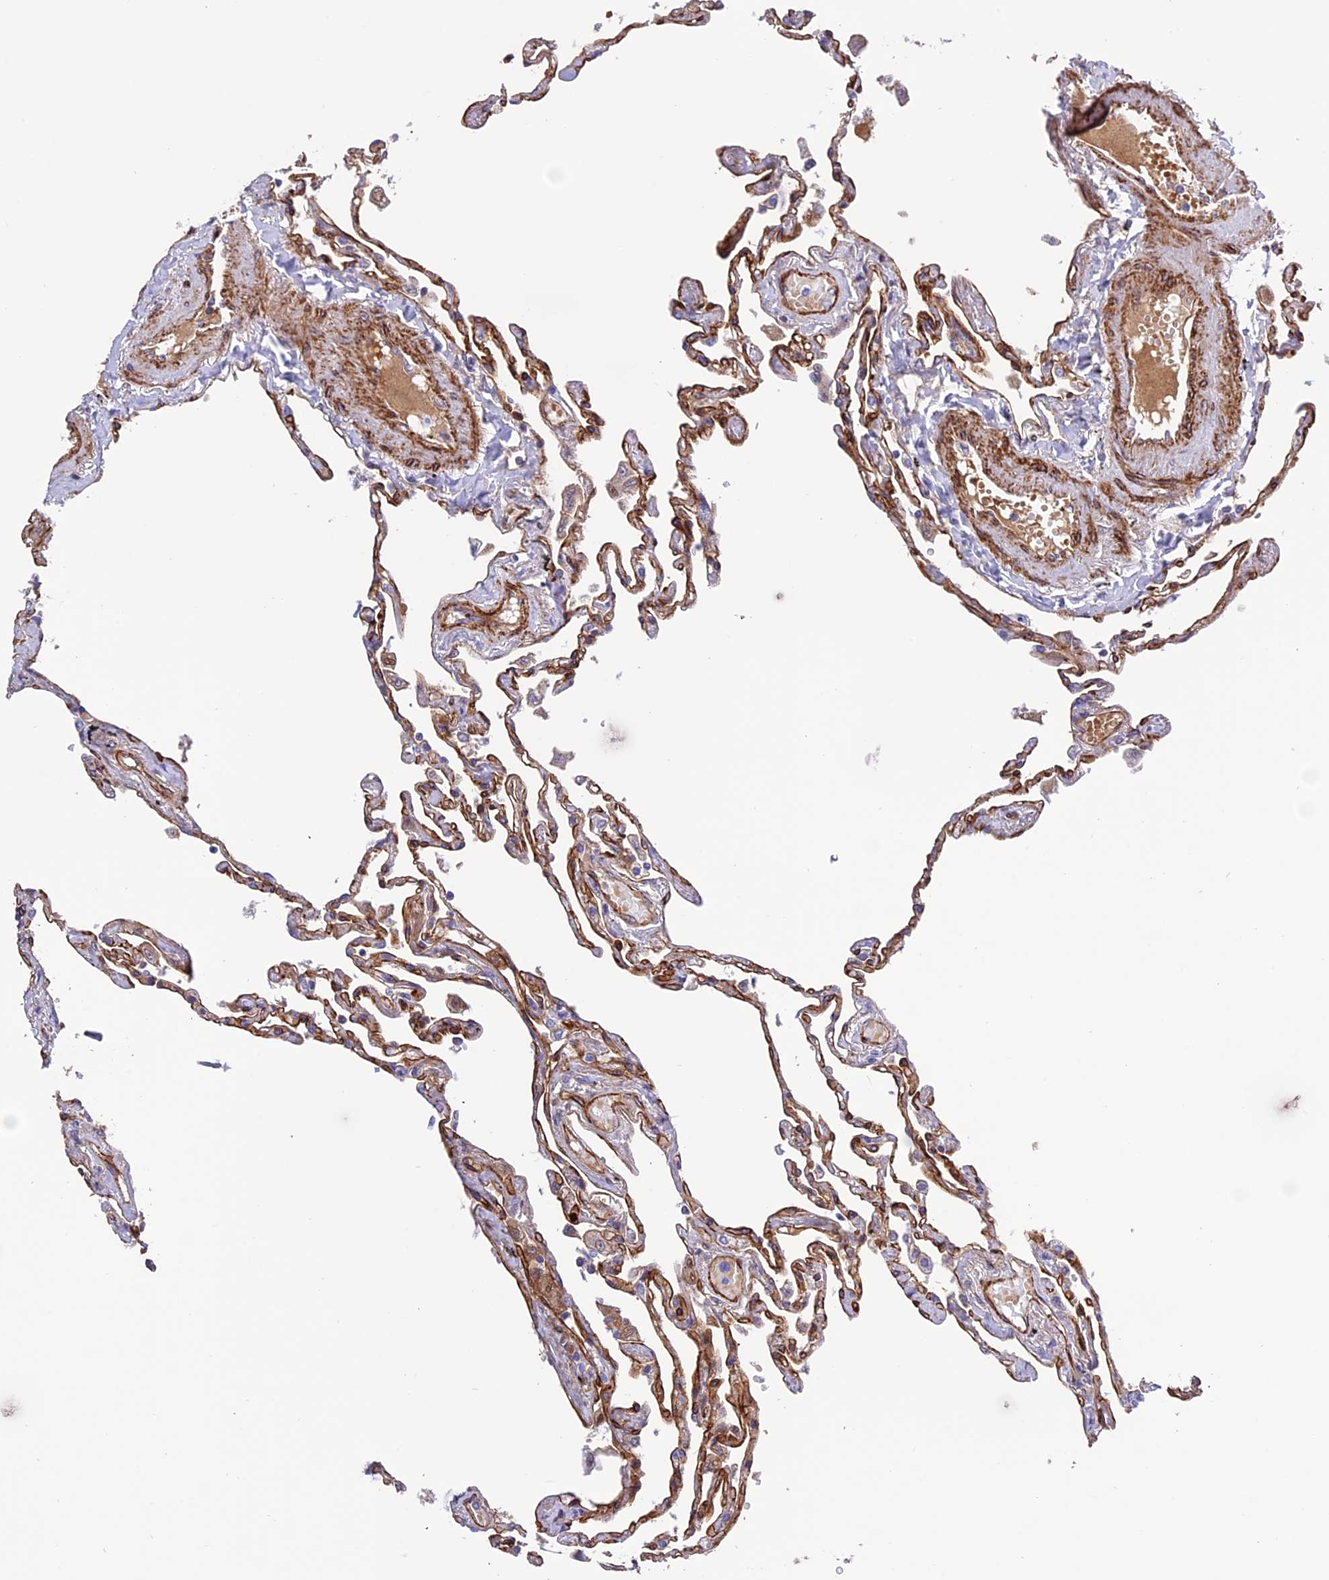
{"staining": {"intensity": "strong", "quantity": "25%-75%", "location": "cytoplasmic/membranous"}, "tissue": "lung", "cell_type": "Alveolar cells", "image_type": "normal", "snomed": [{"axis": "morphology", "description": "Normal tissue, NOS"}, {"axis": "topography", "description": "Lung"}], "caption": "This histopathology image demonstrates benign lung stained with immunohistochemistry (IHC) to label a protein in brown. The cytoplasmic/membranous of alveolar cells show strong positivity for the protein. Nuclei are counter-stained blue.", "gene": "REX1BD", "patient": {"sex": "female", "age": 67}}